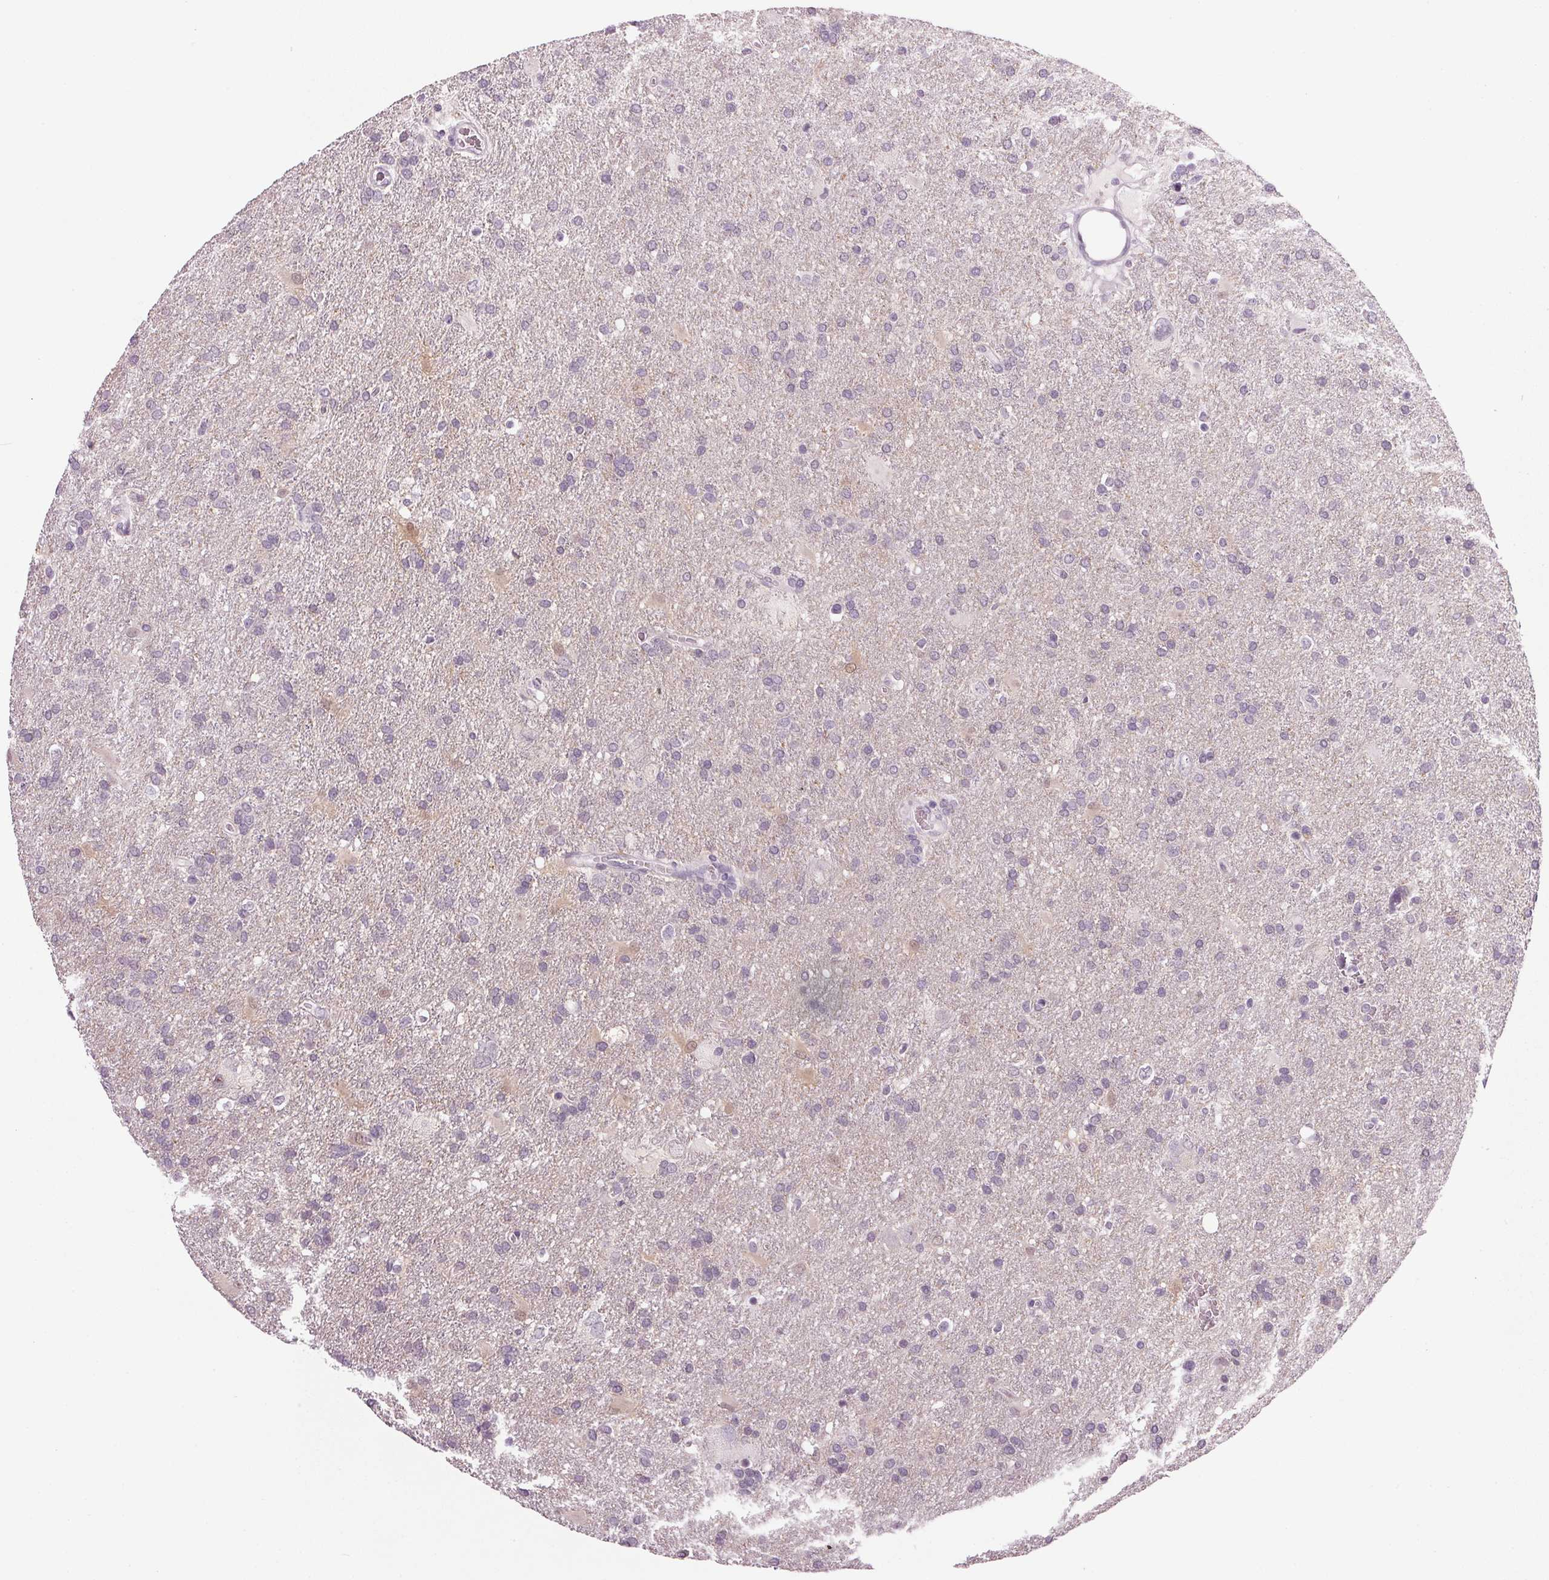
{"staining": {"intensity": "negative", "quantity": "none", "location": "none"}, "tissue": "glioma", "cell_type": "Tumor cells", "image_type": "cancer", "snomed": [{"axis": "morphology", "description": "Glioma, malignant, Low grade"}, {"axis": "topography", "description": "Brain"}], "caption": "Tumor cells are negative for protein expression in human malignant glioma (low-grade). (Brightfield microscopy of DAB IHC at high magnification).", "gene": "PPP1R1A", "patient": {"sex": "male", "age": 66}}